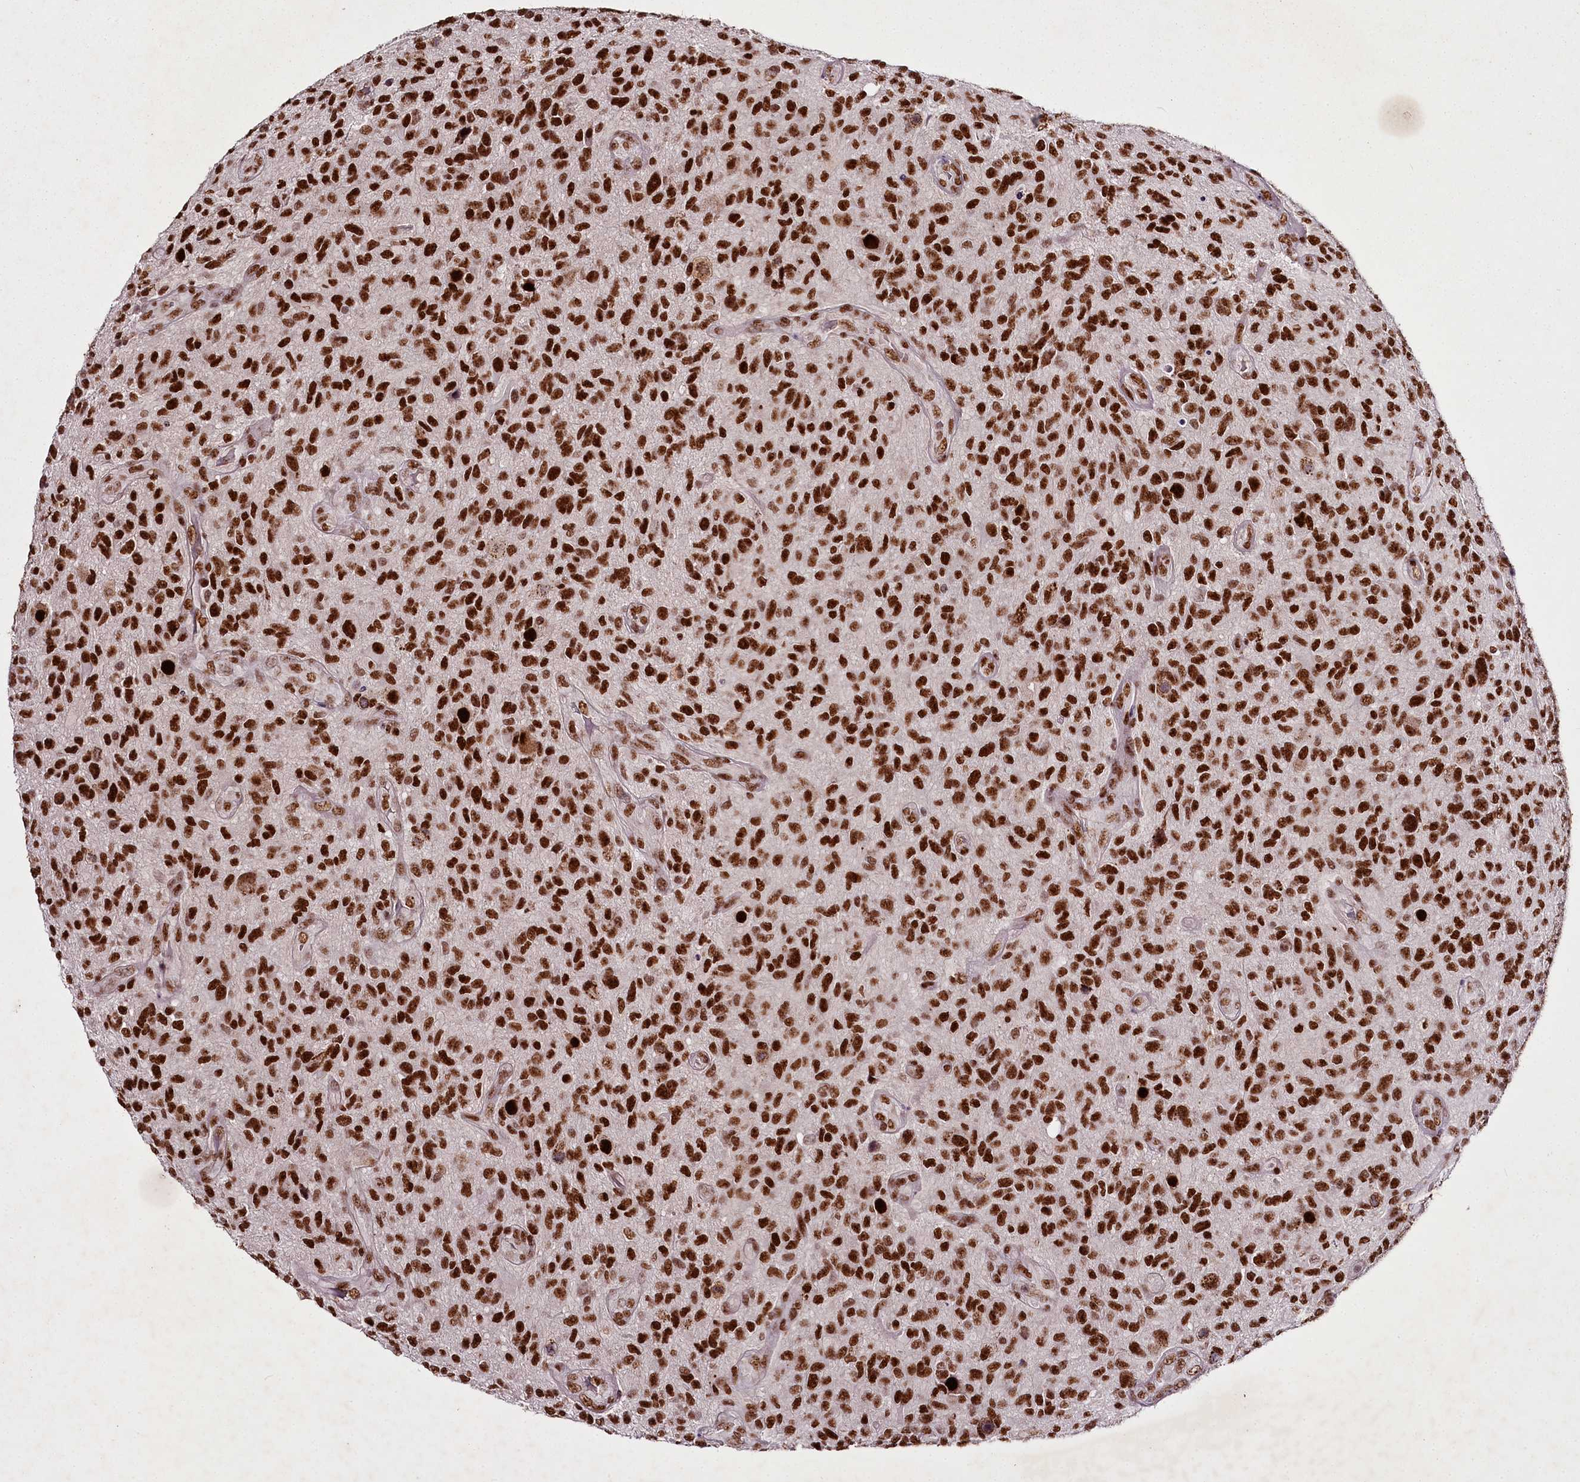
{"staining": {"intensity": "strong", "quantity": ">75%", "location": "nuclear"}, "tissue": "glioma", "cell_type": "Tumor cells", "image_type": "cancer", "snomed": [{"axis": "morphology", "description": "Glioma, malignant, High grade"}, {"axis": "topography", "description": "Brain"}], "caption": "A brown stain shows strong nuclear positivity of a protein in malignant glioma (high-grade) tumor cells.", "gene": "PSPC1", "patient": {"sex": "male", "age": 47}}